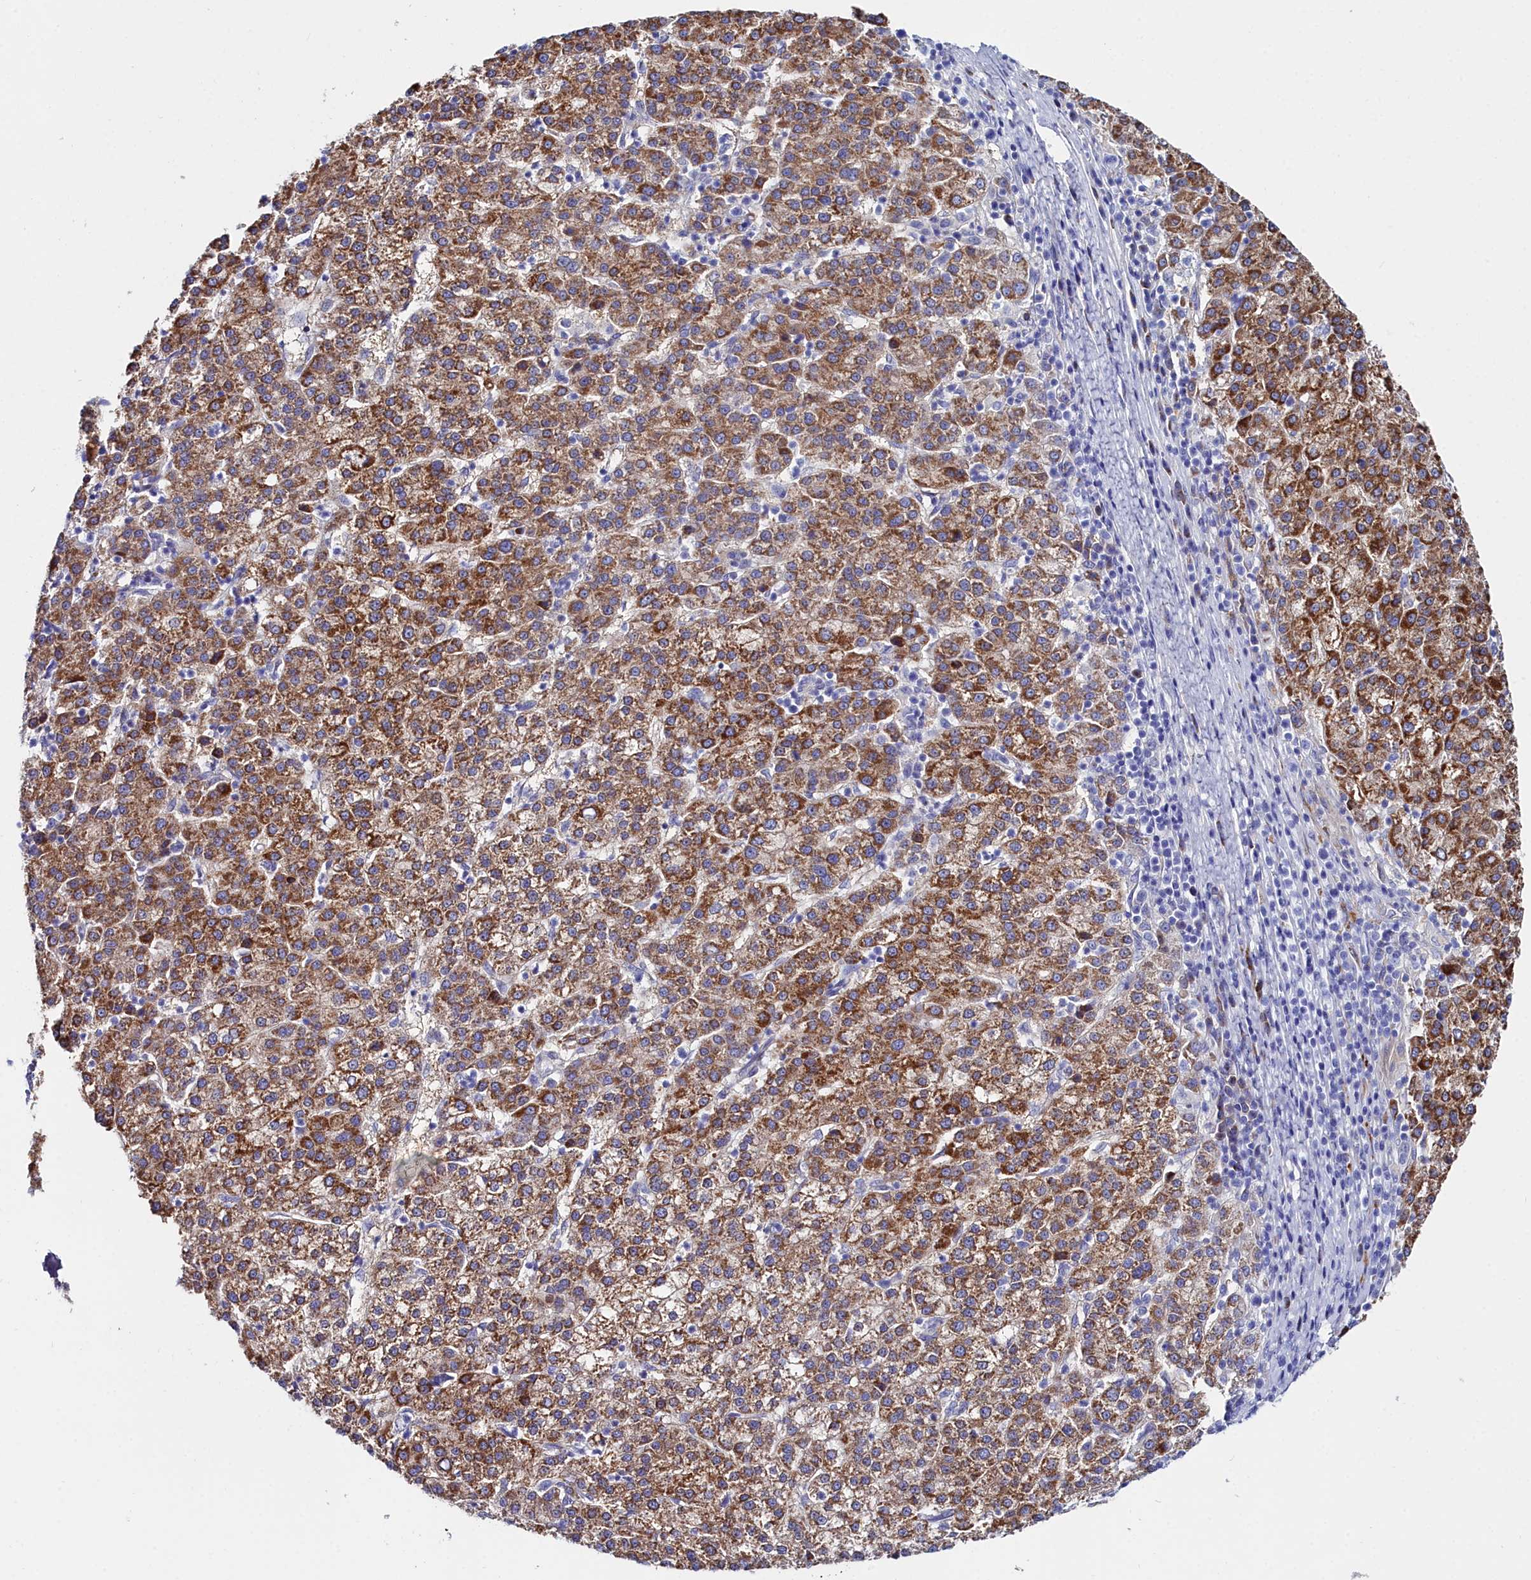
{"staining": {"intensity": "moderate", "quantity": ">75%", "location": "cytoplasmic/membranous"}, "tissue": "liver cancer", "cell_type": "Tumor cells", "image_type": "cancer", "snomed": [{"axis": "morphology", "description": "Carcinoma, Hepatocellular, NOS"}, {"axis": "topography", "description": "Liver"}], "caption": "Human hepatocellular carcinoma (liver) stained for a protein (brown) displays moderate cytoplasmic/membranous positive expression in about >75% of tumor cells.", "gene": "SLC49A3", "patient": {"sex": "female", "age": 58}}